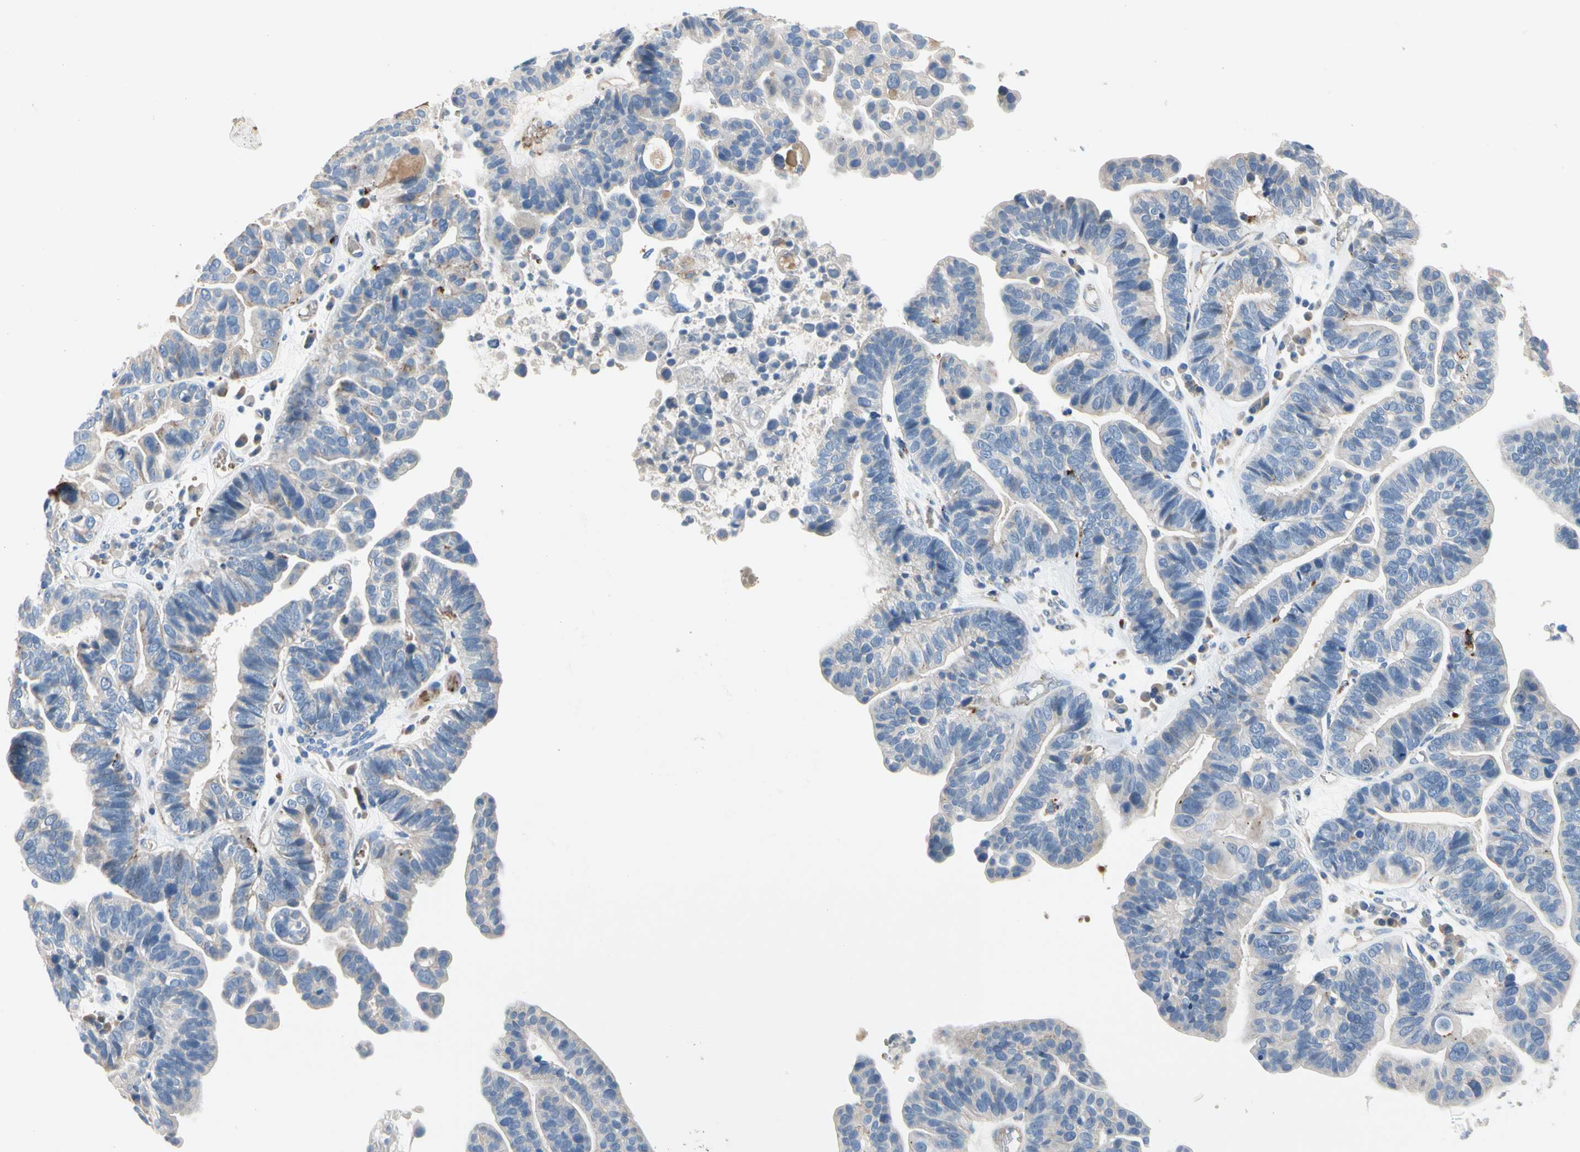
{"staining": {"intensity": "weak", "quantity": "<25%", "location": "cytoplasmic/membranous"}, "tissue": "ovarian cancer", "cell_type": "Tumor cells", "image_type": "cancer", "snomed": [{"axis": "morphology", "description": "Cystadenocarcinoma, serous, NOS"}, {"axis": "topography", "description": "Ovary"}], "caption": "Ovarian cancer (serous cystadenocarcinoma) stained for a protein using immunohistochemistry (IHC) shows no positivity tumor cells.", "gene": "RETSAT", "patient": {"sex": "female", "age": 56}}